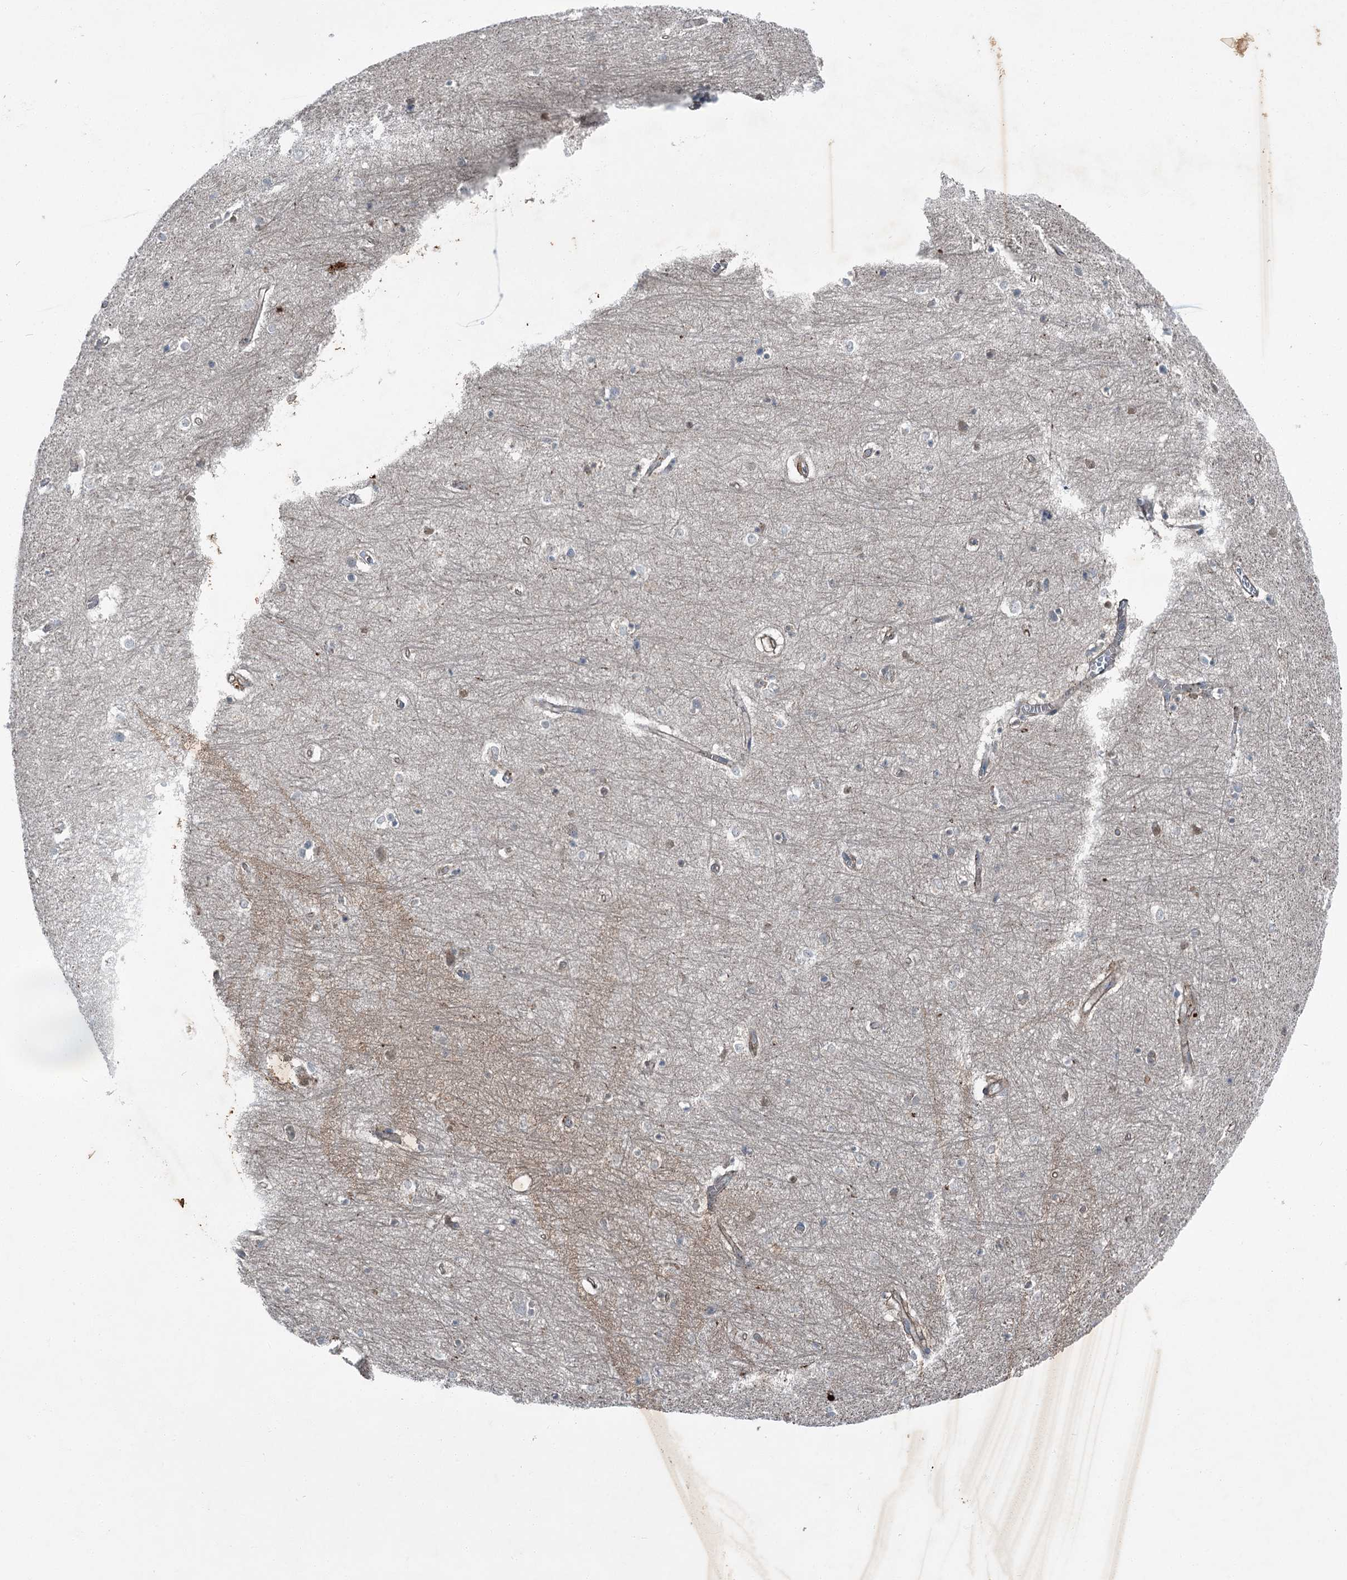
{"staining": {"intensity": "negative", "quantity": "none", "location": "none"}, "tissue": "hippocampus", "cell_type": "Glial cells", "image_type": "normal", "snomed": [{"axis": "morphology", "description": "Normal tissue, NOS"}, {"axis": "topography", "description": "Hippocampus"}], "caption": "Human hippocampus stained for a protein using immunohistochemistry (IHC) exhibits no expression in glial cells.", "gene": "AXL", "patient": {"sex": "female", "age": 64}}